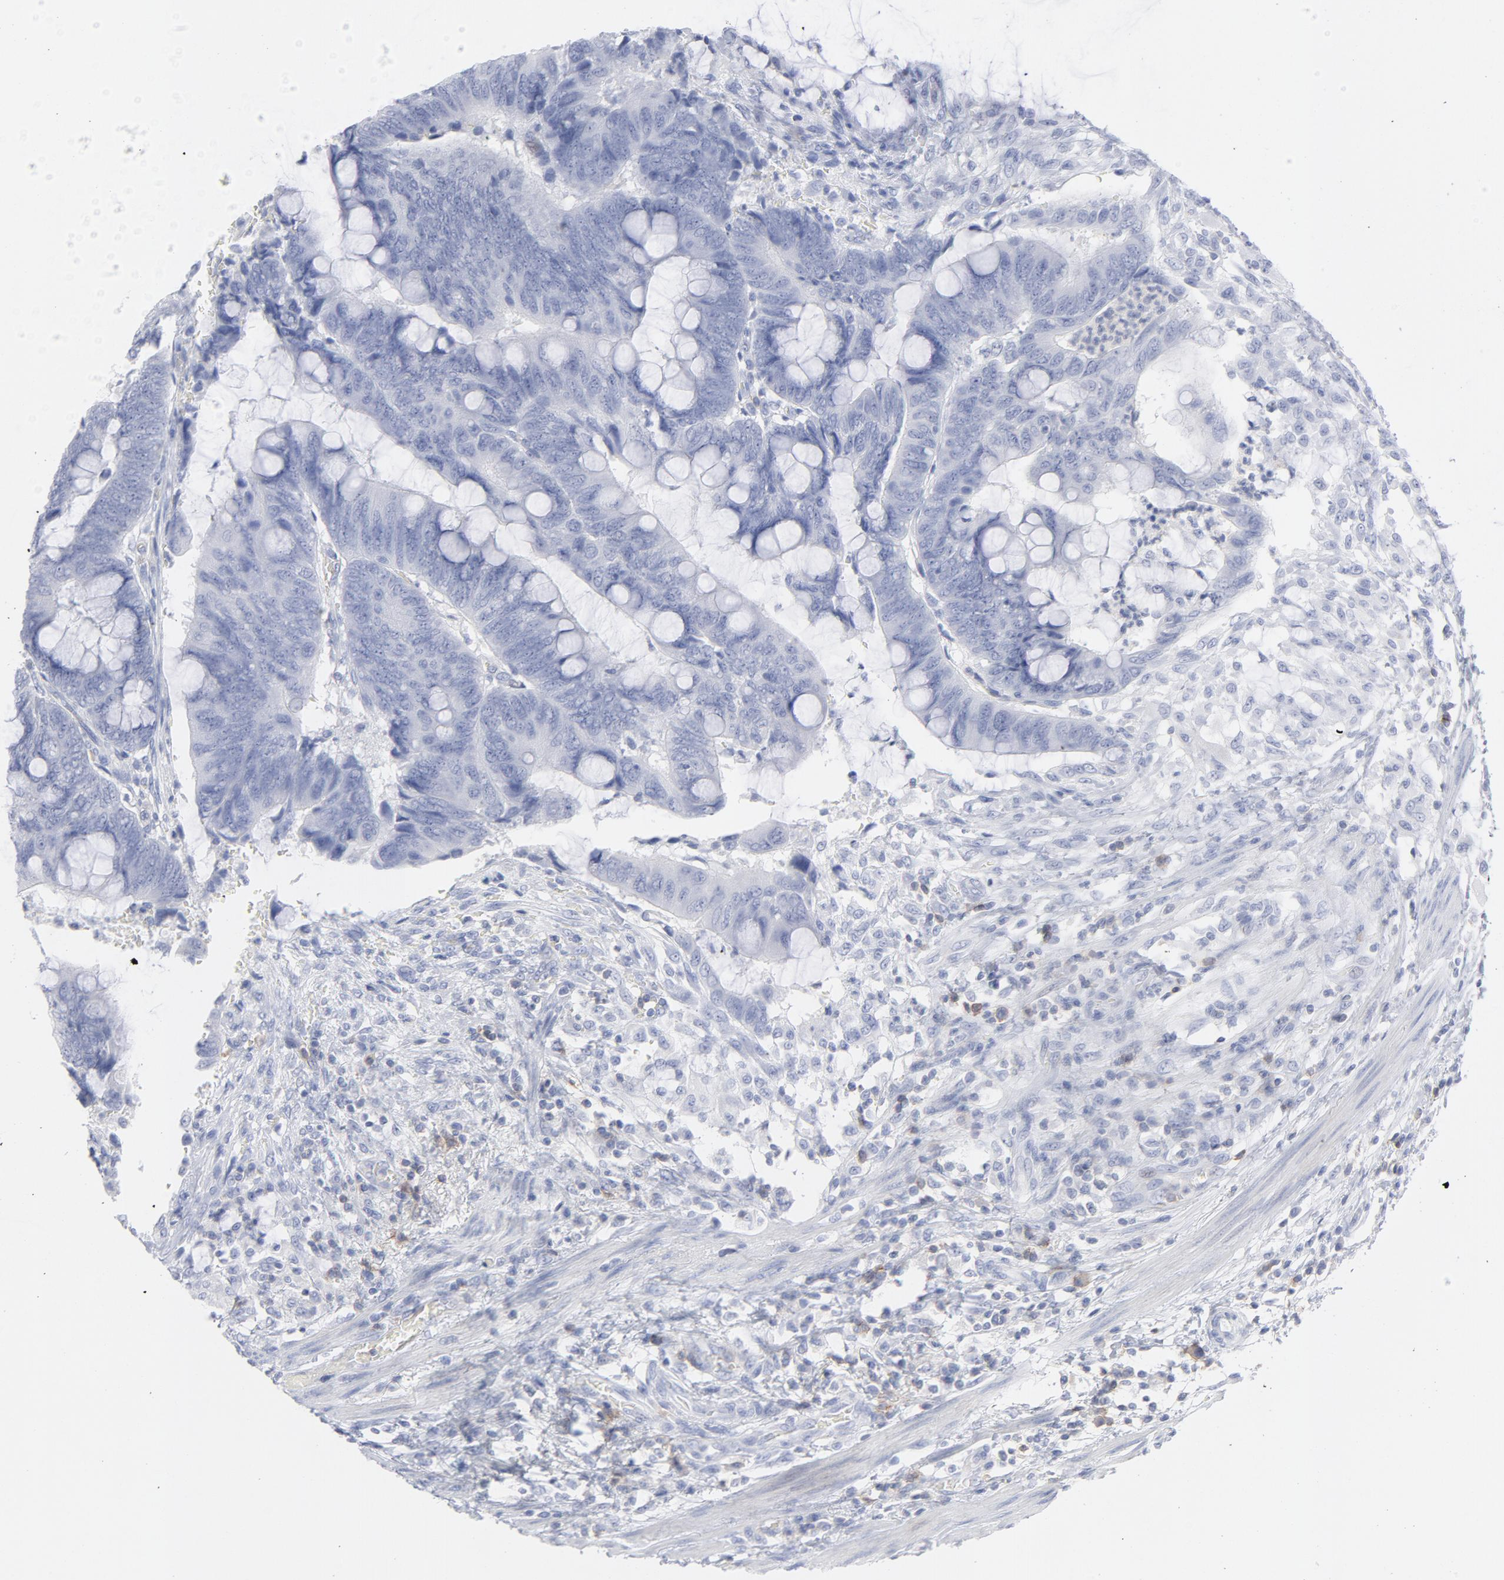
{"staining": {"intensity": "negative", "quantity": "none", "location": "none"}, "tissue": "colorectal cancer", "cell_type": "Tumor cells", "image_type": "cancer", "snomed": [{"axis": "morphology", "description": "Normal tissue, NOS"}, {"axis": "morphology", "description": "Adenocarcinoma, NOS"}, {"axis": "topography", "description": "Rectum"}], "caption": "Immunohistochemistry histopathology image of human colorectal cancer stained for a protein (brown), which shows no positivity in tumor cells.", "gene": "P2RY8", "patient": {"sex": "male", "age": 92}}